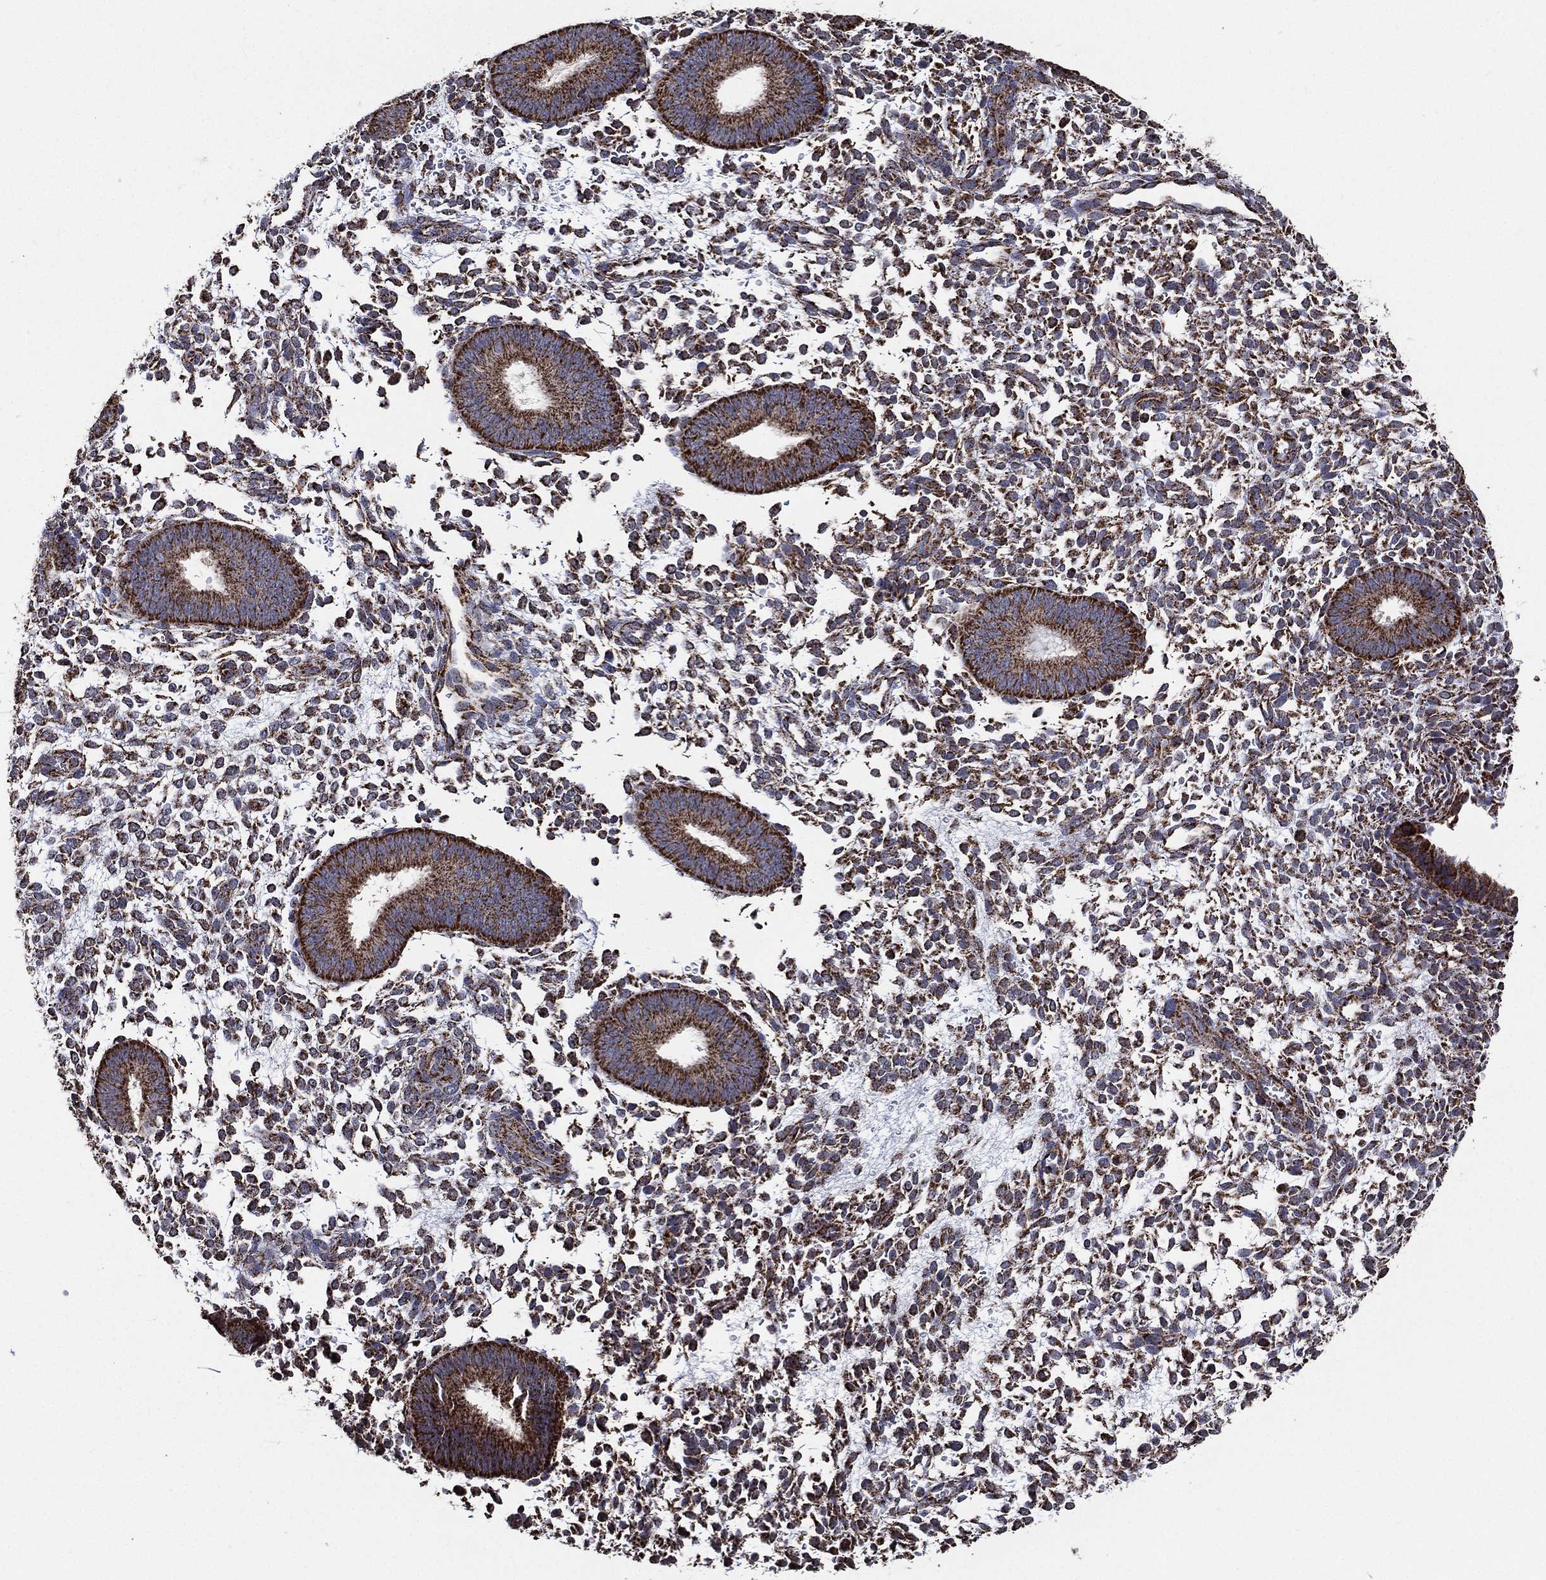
{"staining": {"intensity": "moderate", "quantity": "<25%", "location": "cytoplasmic/membranous"}, "tissue": "endometrium", "cell_type": "Cells in endometrial stroma", "image_type": "normal", "snomed": [{"axis": "morphology", "description": "Normal tissue, NOS"}, {"axis": "topography", "description": "Endometrium"}], "caption": "Cells in endometrial stroma reveal moderate cytoplasmic/membranous expression in about <25% of cells in normal endometrium.", "gene": "NDUFAB1", "patient": {"sex": "female", "age": 39}}